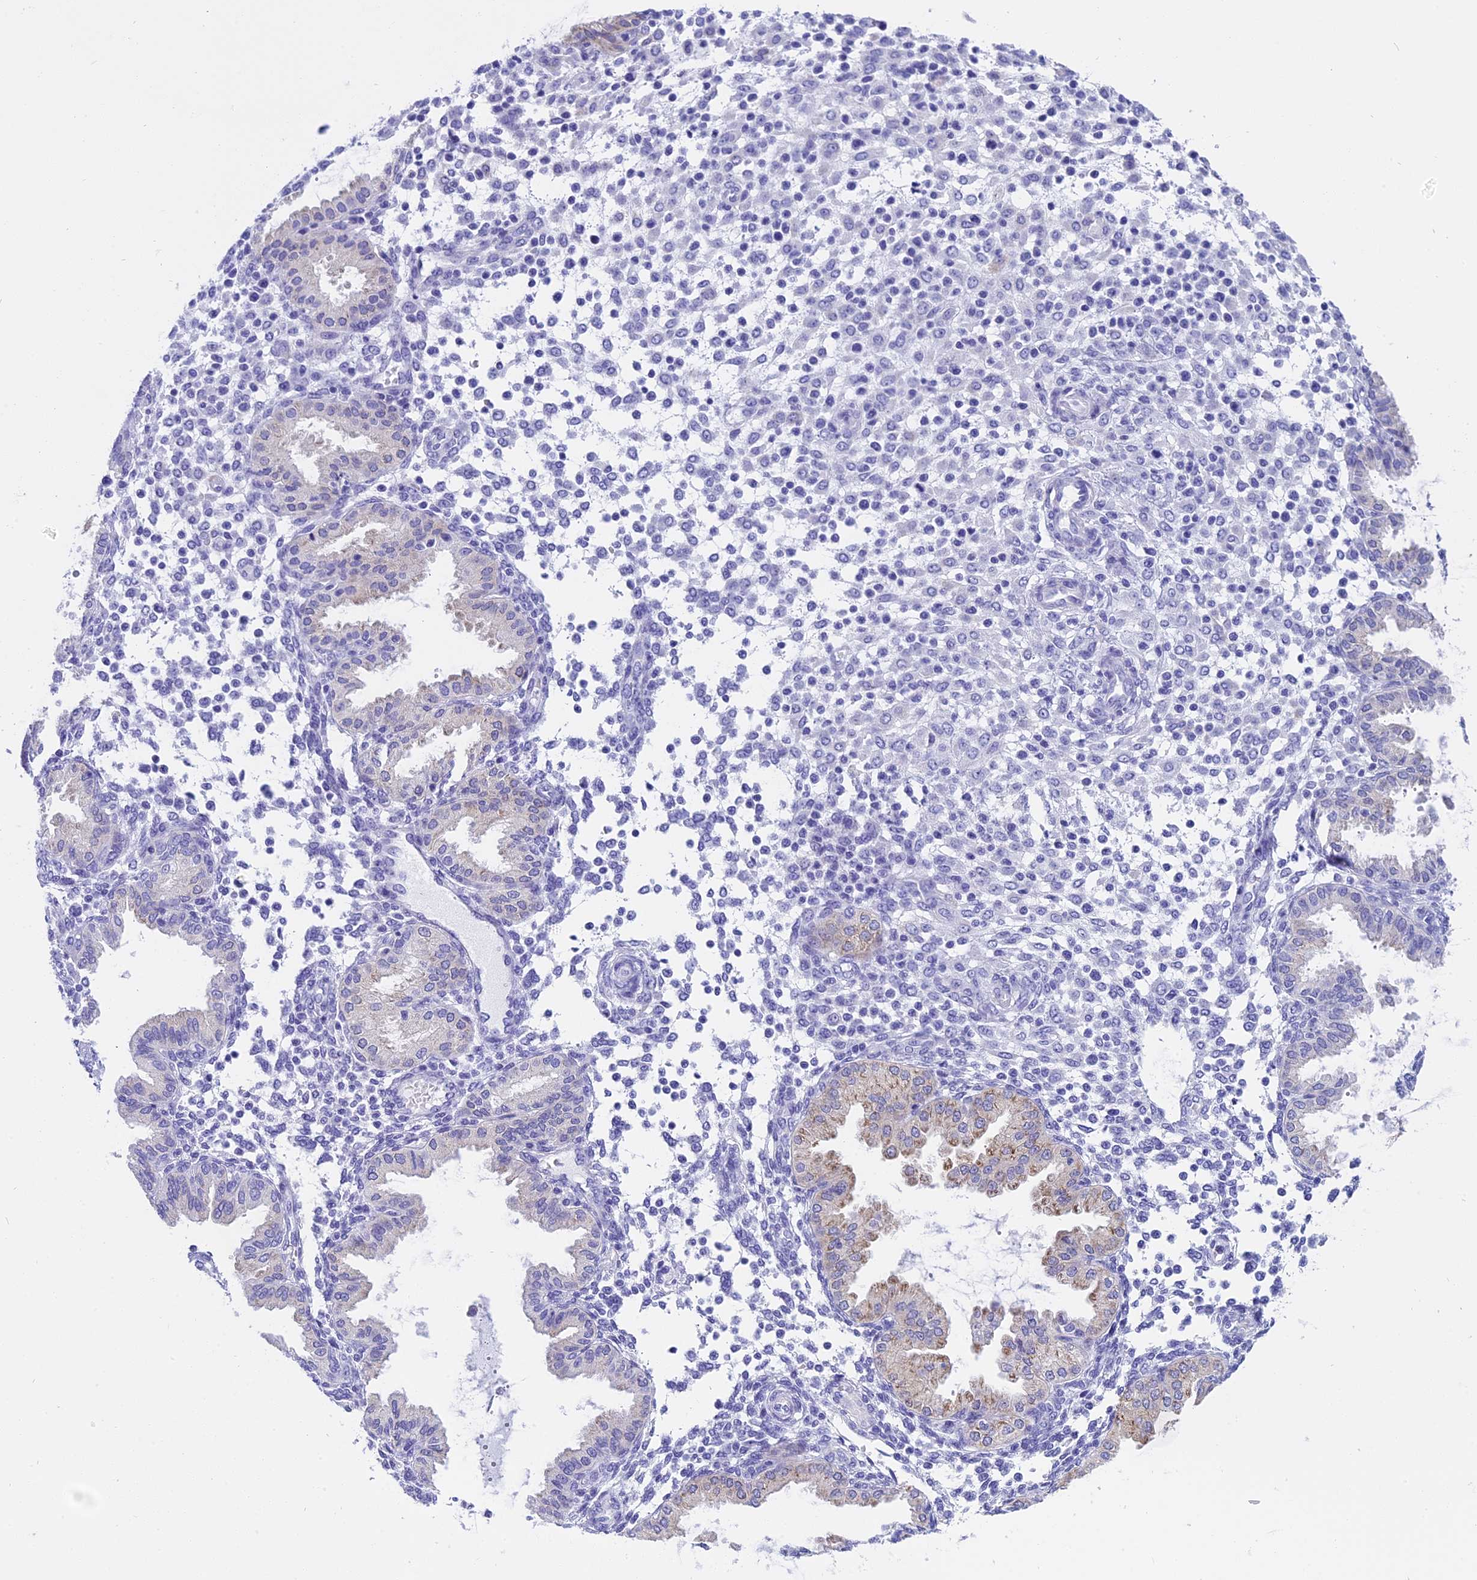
{"staining": {"intensity": "negative", "quantity": "none", "location": "none"}, "tissue": "endometrium", "cell_type": "Cells in endometrial stroma", "image_type": "normal", "snomed": [{"axis": "morphology", "description": "Normal tissue, NOS"}, {"axis": "topography", "description": "Endometrium"}], "caption": "This is a micrograph of immunohistochemistry staining of unremarkable endometrium, which shows no positivity in cells in endometrial stroma.", "gene": "KCTD14", "patient": {"sex": "female", "age": 53}}